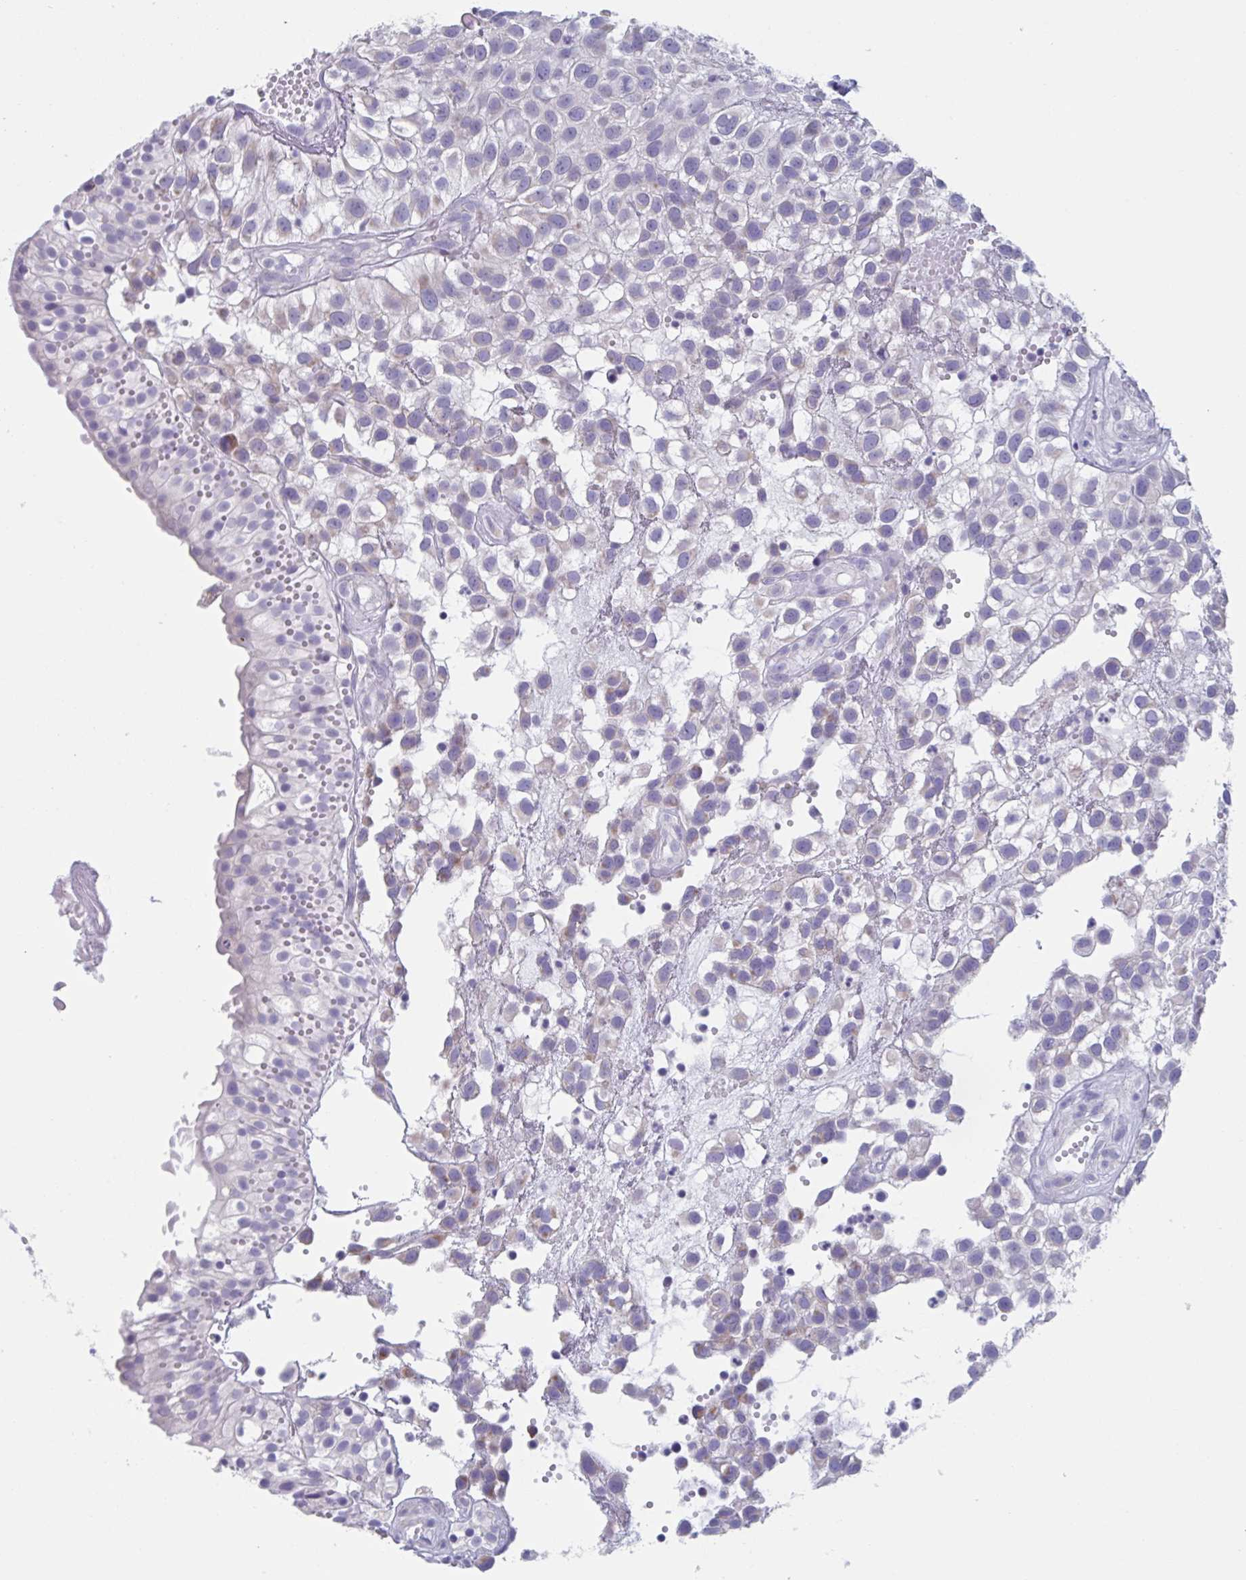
{"staining": {"intensity": "negative", "quantity": "none", "location": "none"}, "tissue": "urothelial cancer", "cell_type": "Tumor cells", "image_type": "cancer", "snomed": [{"axis": "morphology", "description": "Urothelial carcinoma, High grade"}, {"axis": "topography", "description": "Urinary bladder"}], "caption": "Immunohistochemistry (IHC) image of neoplastic tissue: human urothelial cancer stained with DAB (3,3'-diaminobenzidine) displays no significant protein expression in tumor cells.", "gene": "HSD11B2", "patient": {"sex": "male", "age": 56}}